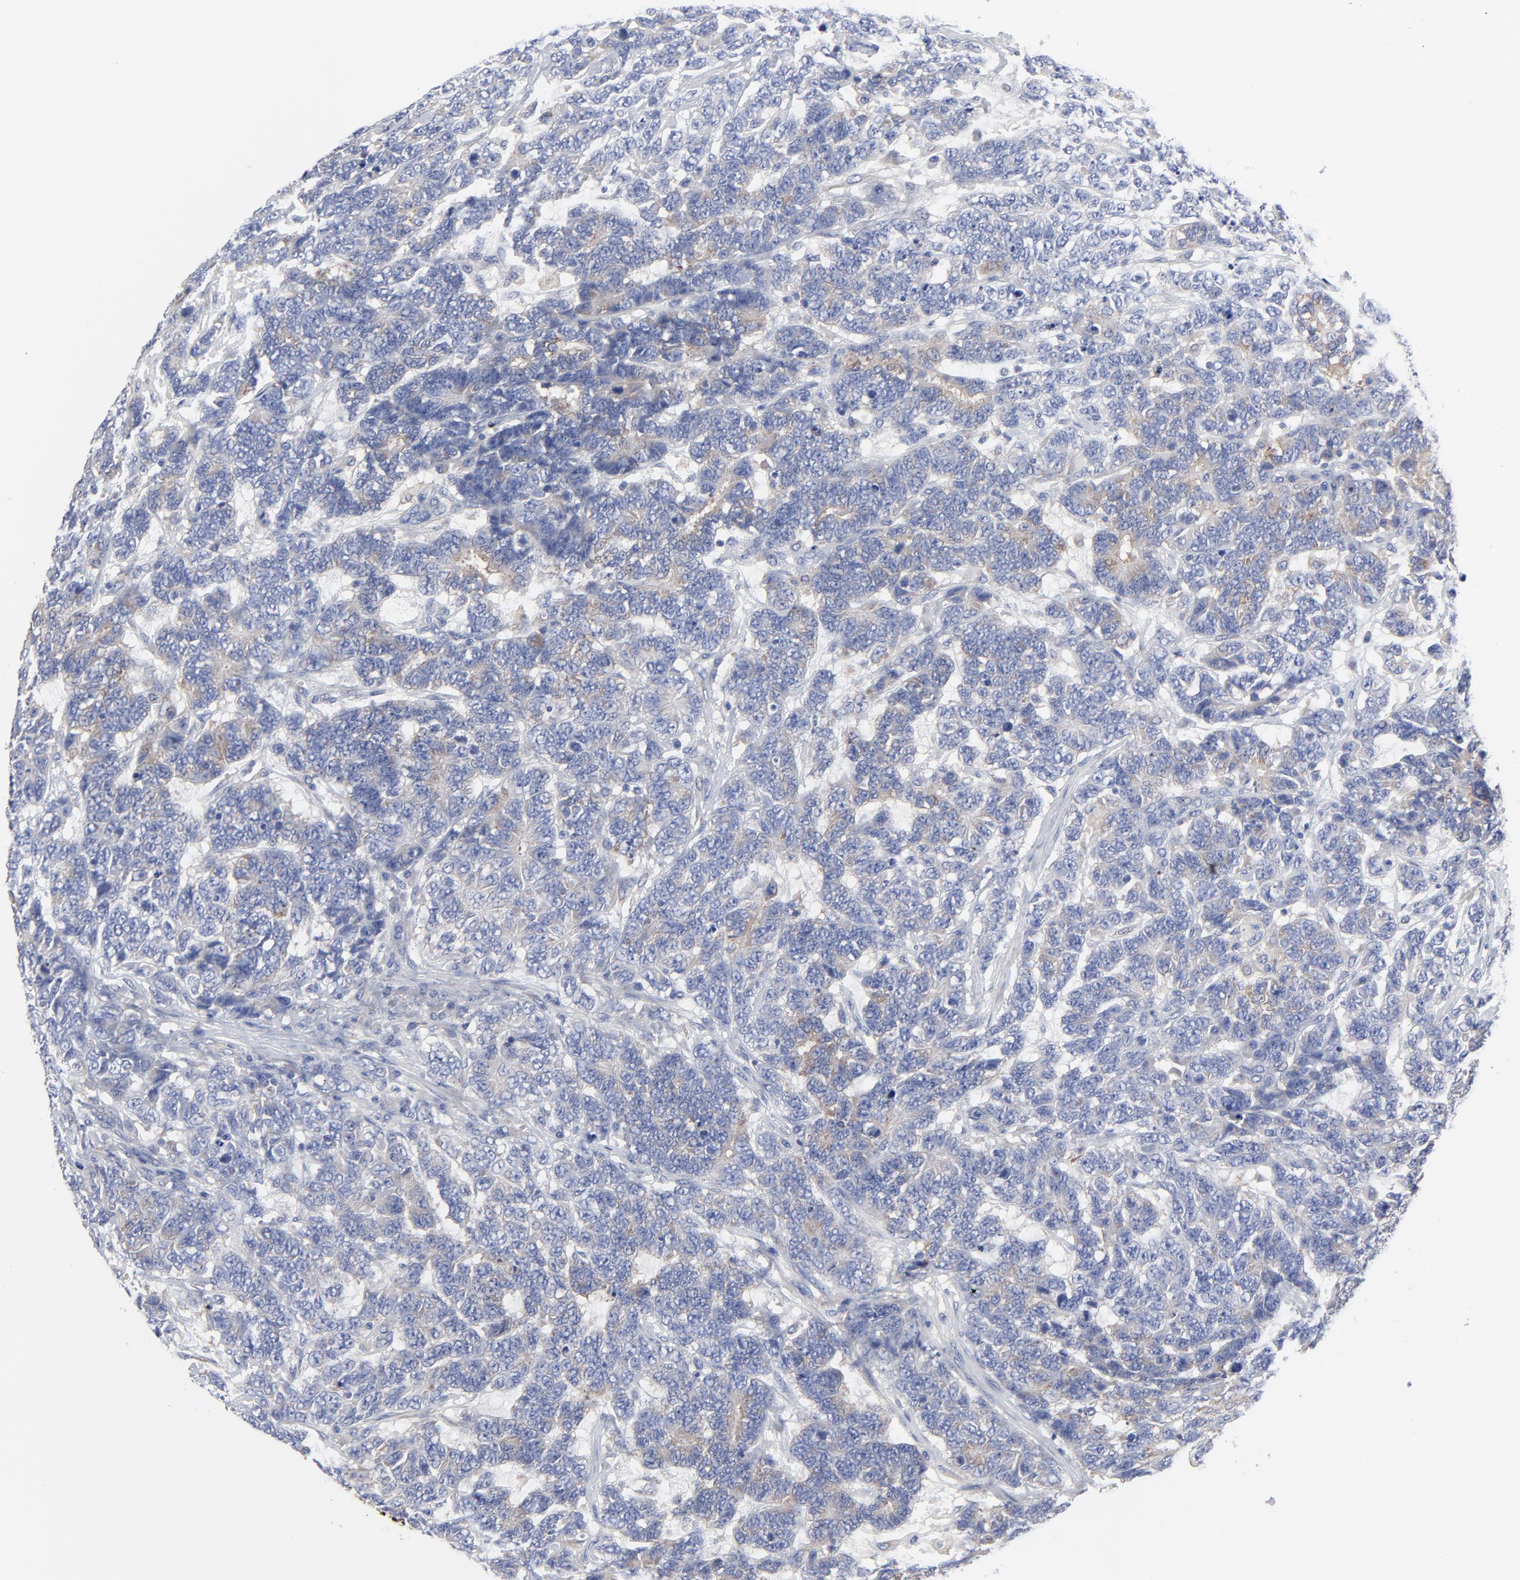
{"staining": {"intensity": "moderate", "quantity": "<25%", "location": "cytoplasmic/membranous"}, "tissue": "testis cancer", "cell_type": "Tumor cells", "image_type": "cancer", "snomed": [{"axis": "morphology", "description": "Carcinoma, Embryonal, NOS"}, {"axis": "topography", "description": "Testis"}], "caption": "Tumor cells exhibit low levels of moderate cytoplasmic/membranous staining in about <25% of cells in human embryonal carcinoma (testis).", "gene": "STAT2", "patient": {"sex": "male", "age": 26}}